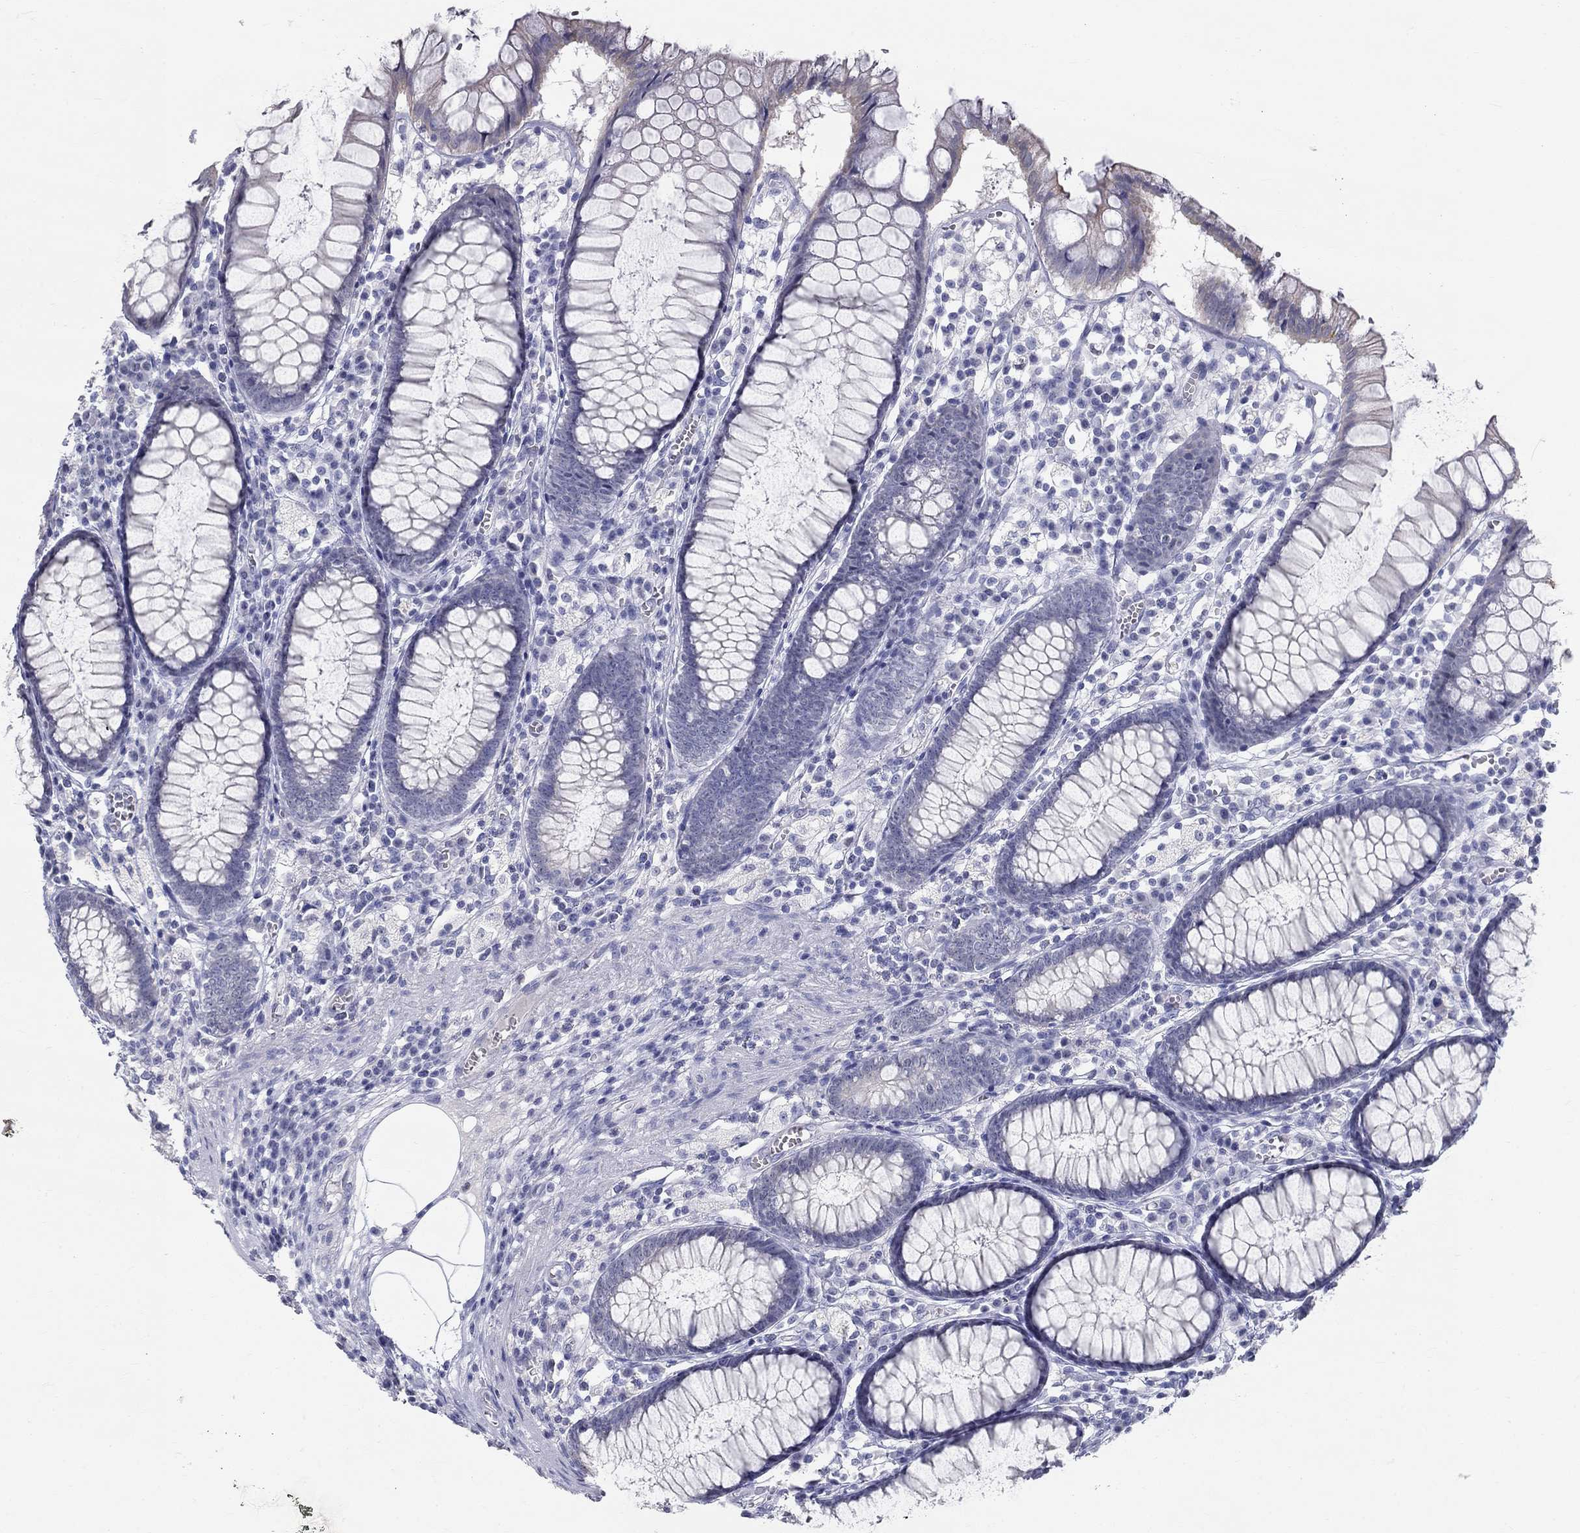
{"staining": {"intensity": "negative", "quantity": "none", "location": "none"}, "tissue": "colon", "cell_type": "Endothelial cells", "image_type": "normal", "snomed": [{"axis": "morphology", "description": "Normal tissue, NOS"}, {"axis": "topography", "description": "Colon"}], "caption": "The image reveals no staining of endothelial cells in unremarkable colon. Brightfield microscopy of IHC stained with DAB (brown) and hematoxylin (blue), captured at high magnification.", "gene": "ENSG00000290147", "patient": {"sex": "male", "age": 65}}